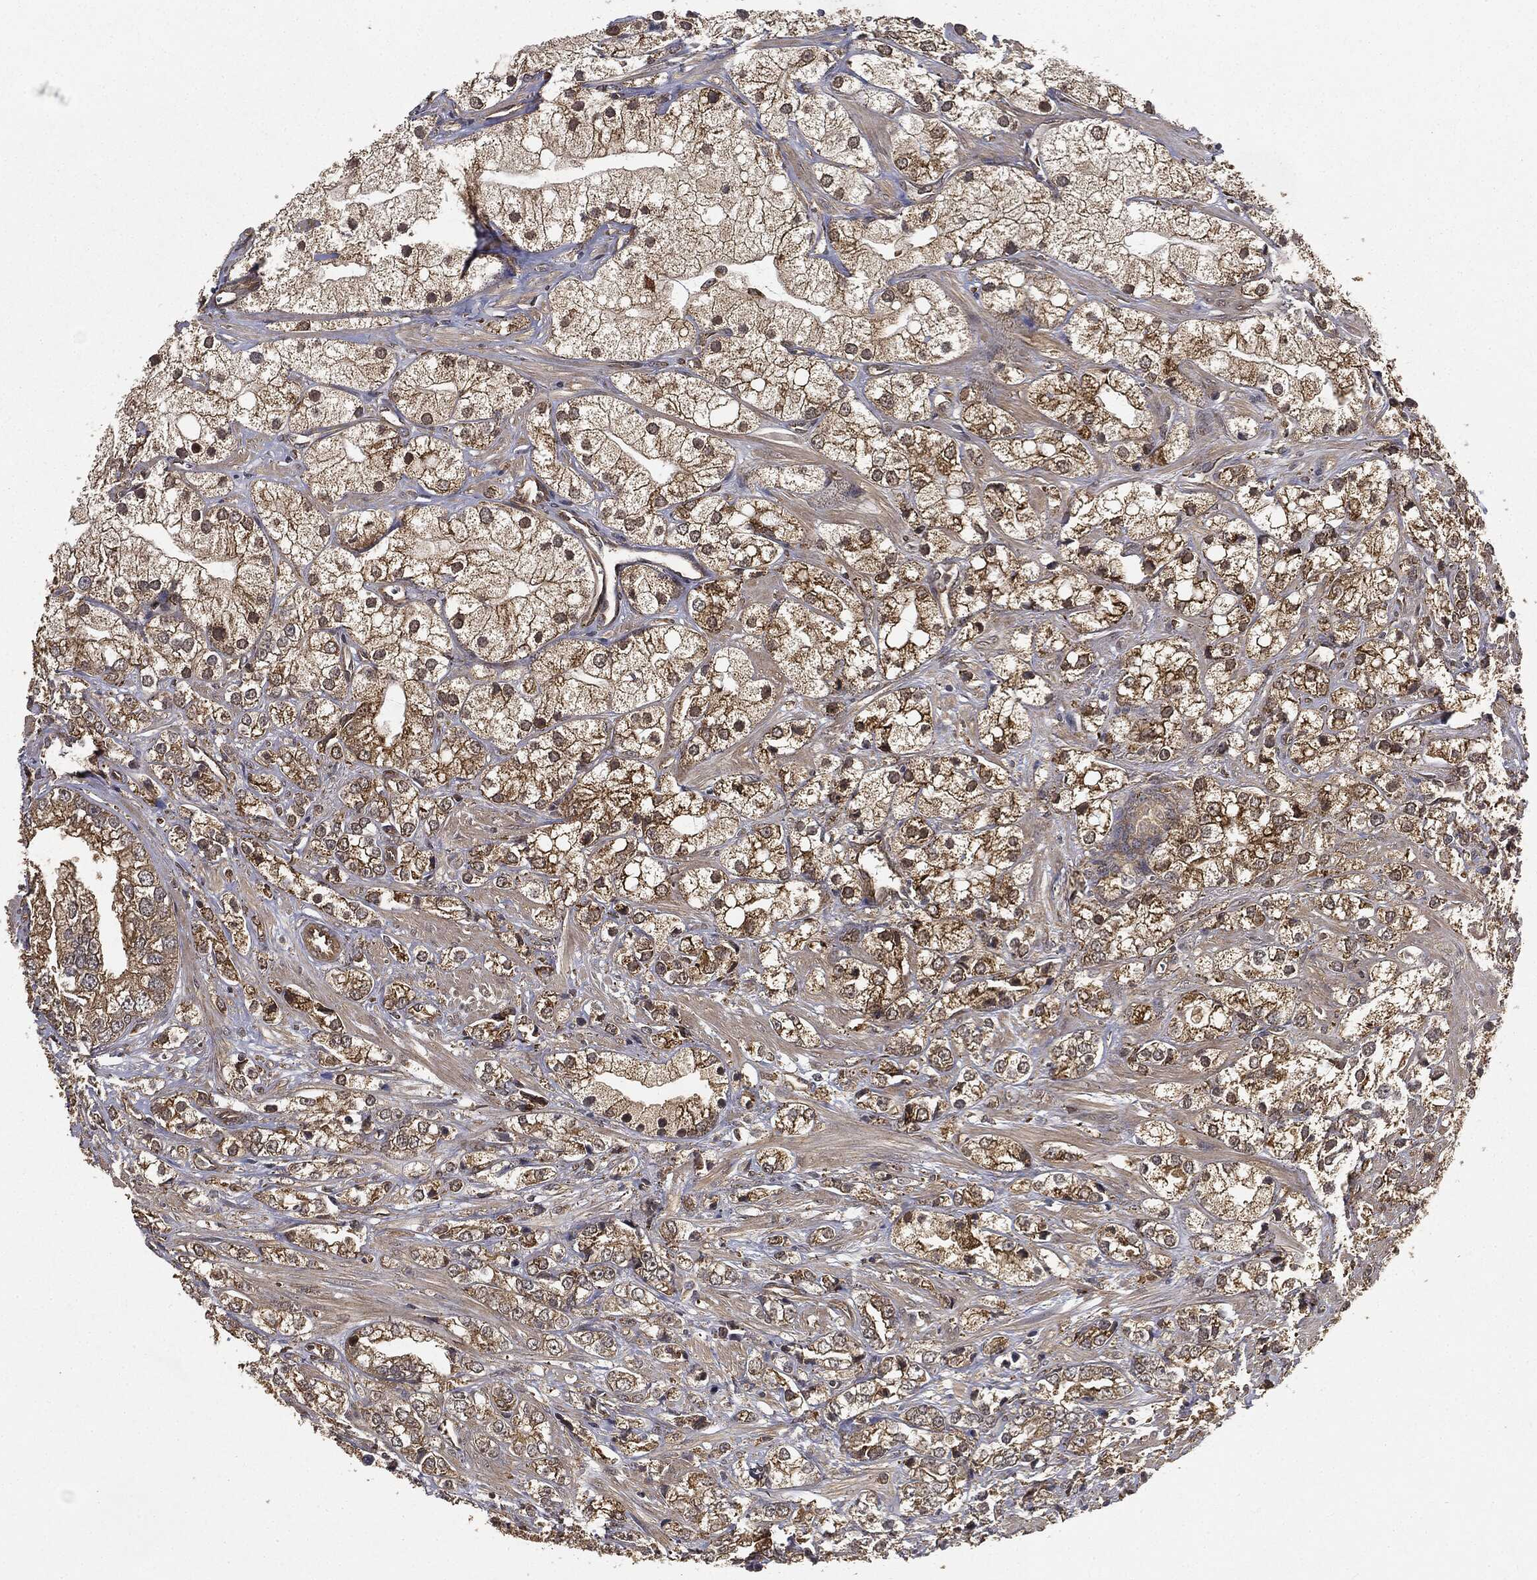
{"staining": {"intensity": "moderate", "quantity": ">75%", "location": "cytoplasmic/membranous"}, "tissue": "prostate cancer", "cell_type": "Tumor cells", "image_type": "cancer", "snomed": [{"axis": "morphology", "description": "Adenocarcinoma, NOS"}, {"axis": "topography", "description": "Prostate and seminal vesicle, NOS"}, {"axis": "topography", "description": "Prostate"}], "caption": "Immunohistochemistry (IHC) staining of prostate cancer (adenocarcinoma), which shows medium levels of moderate cytoplasmic/membranous positivity in about >75% of tumor cells indicating moderate cytoplasmic/membranous protein staining. The staining was performed using DAB (3,3'-diaminobenzidine) (brown) for protein detection and nuclei were counterstained in hematoxylin (blue).", "gene": "MIER2", "patient": {"sex": "male", "age": 79}}